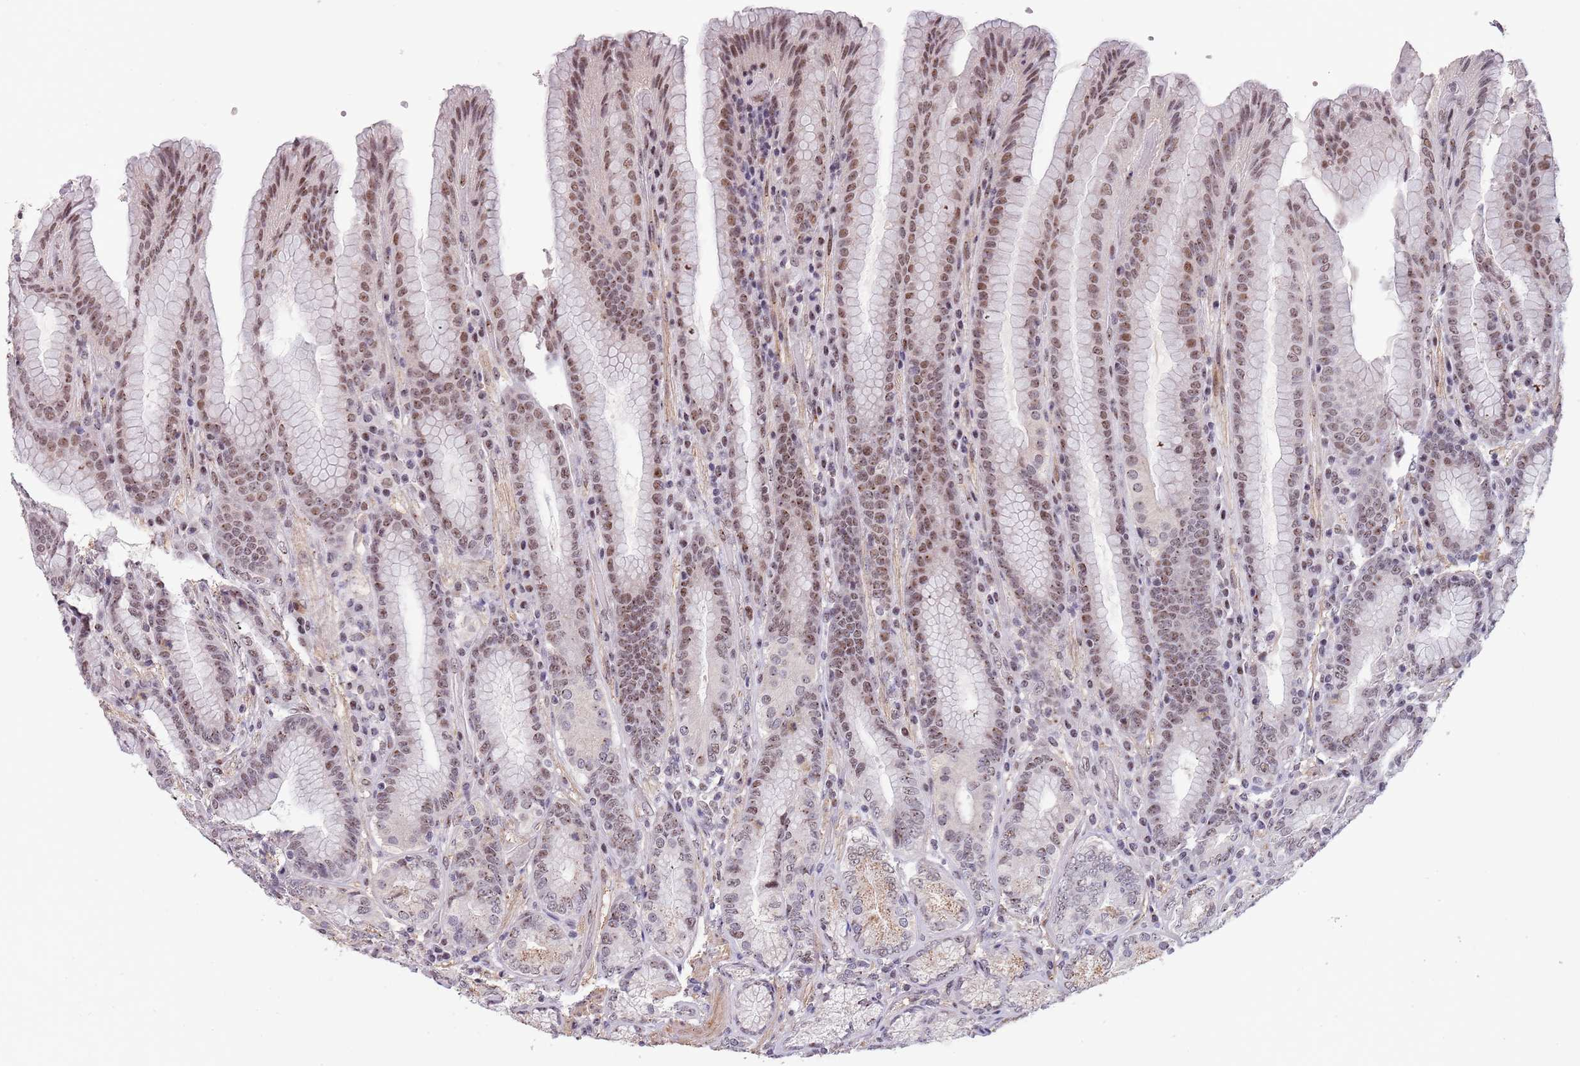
{"staining": {"intensity": "moderate", "quantity": ">75%", "location": "nuclear"}, "tissue": "stomach", "cell_type": "Glandular cells", "image_type": "normal", "snomed": [{"axis": "morphology", "description": "Normal tissue, NOS"}, {"axis": "topography", "description": "Stomach, upper"}, {"axis": "topography", "description": "Stomach, lower"}], "caption": "IHC histopathology image of unremarkable human stomach stained for a protein (brown), which demonstrates medium levels of moderate nuclear positivity in about >75% of glandular cells.", "gene": "CIZ1", "patient": {"sex": "female", "age": 76}}